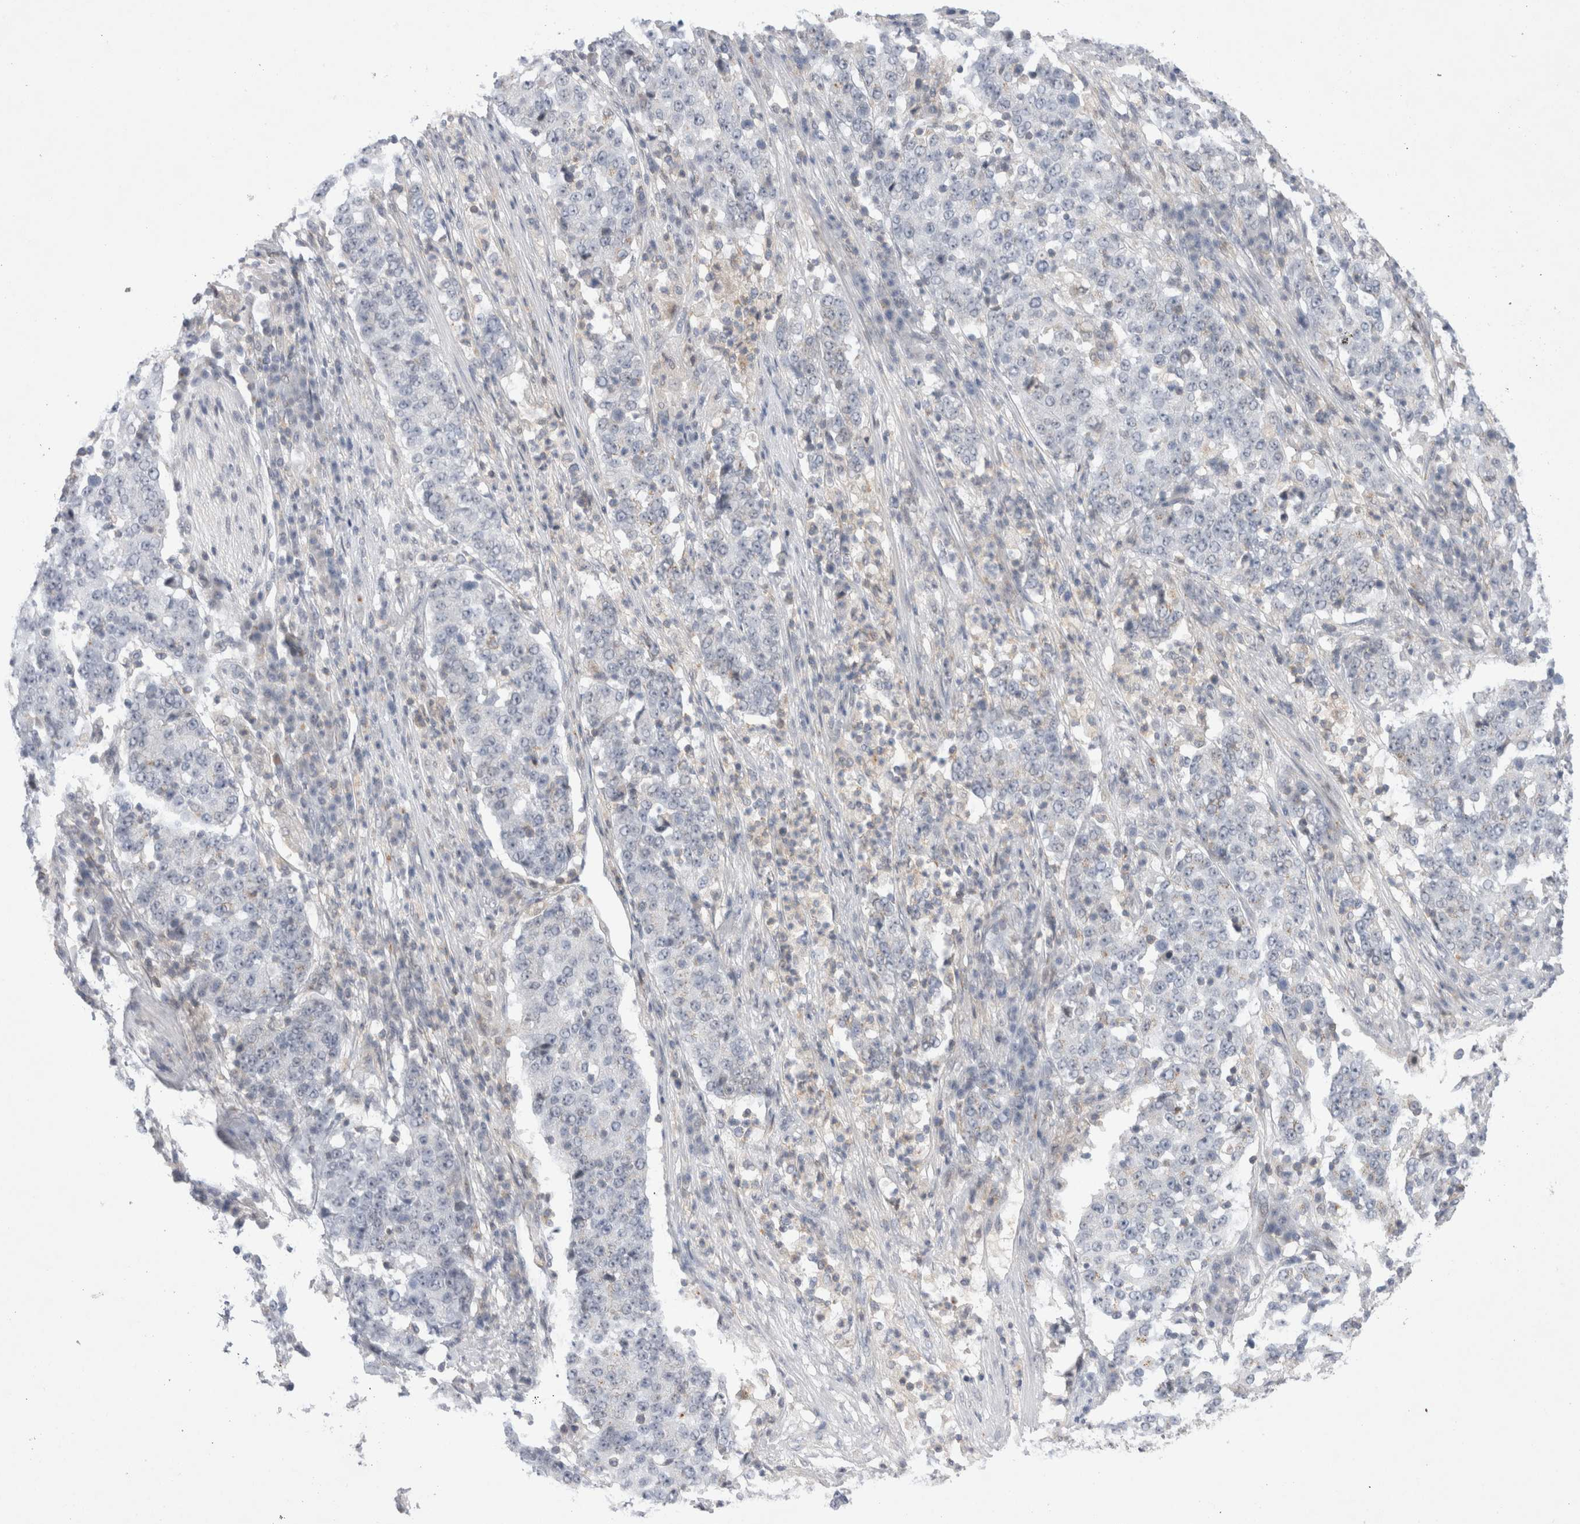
{"staining": {"intensity": "negative", "quantity": "none", "location": "none"}, "tissue": "stomach cancer", "cell_type": "Tumor cells", "image_type": "cancer", "snomed": [{"axis": "morphology", "description": "Adenocarcinoma, NOS"}, {"axis": "topography", "description": "Stomach"}], "caption": "Photomicrograph shows no significant protein positivity in tumor cells of stomach cancer. (IHC, brightfield microscopy, high magnification).", "gene": "CERS5", "patient": {"sex": "male", "age": 59}}